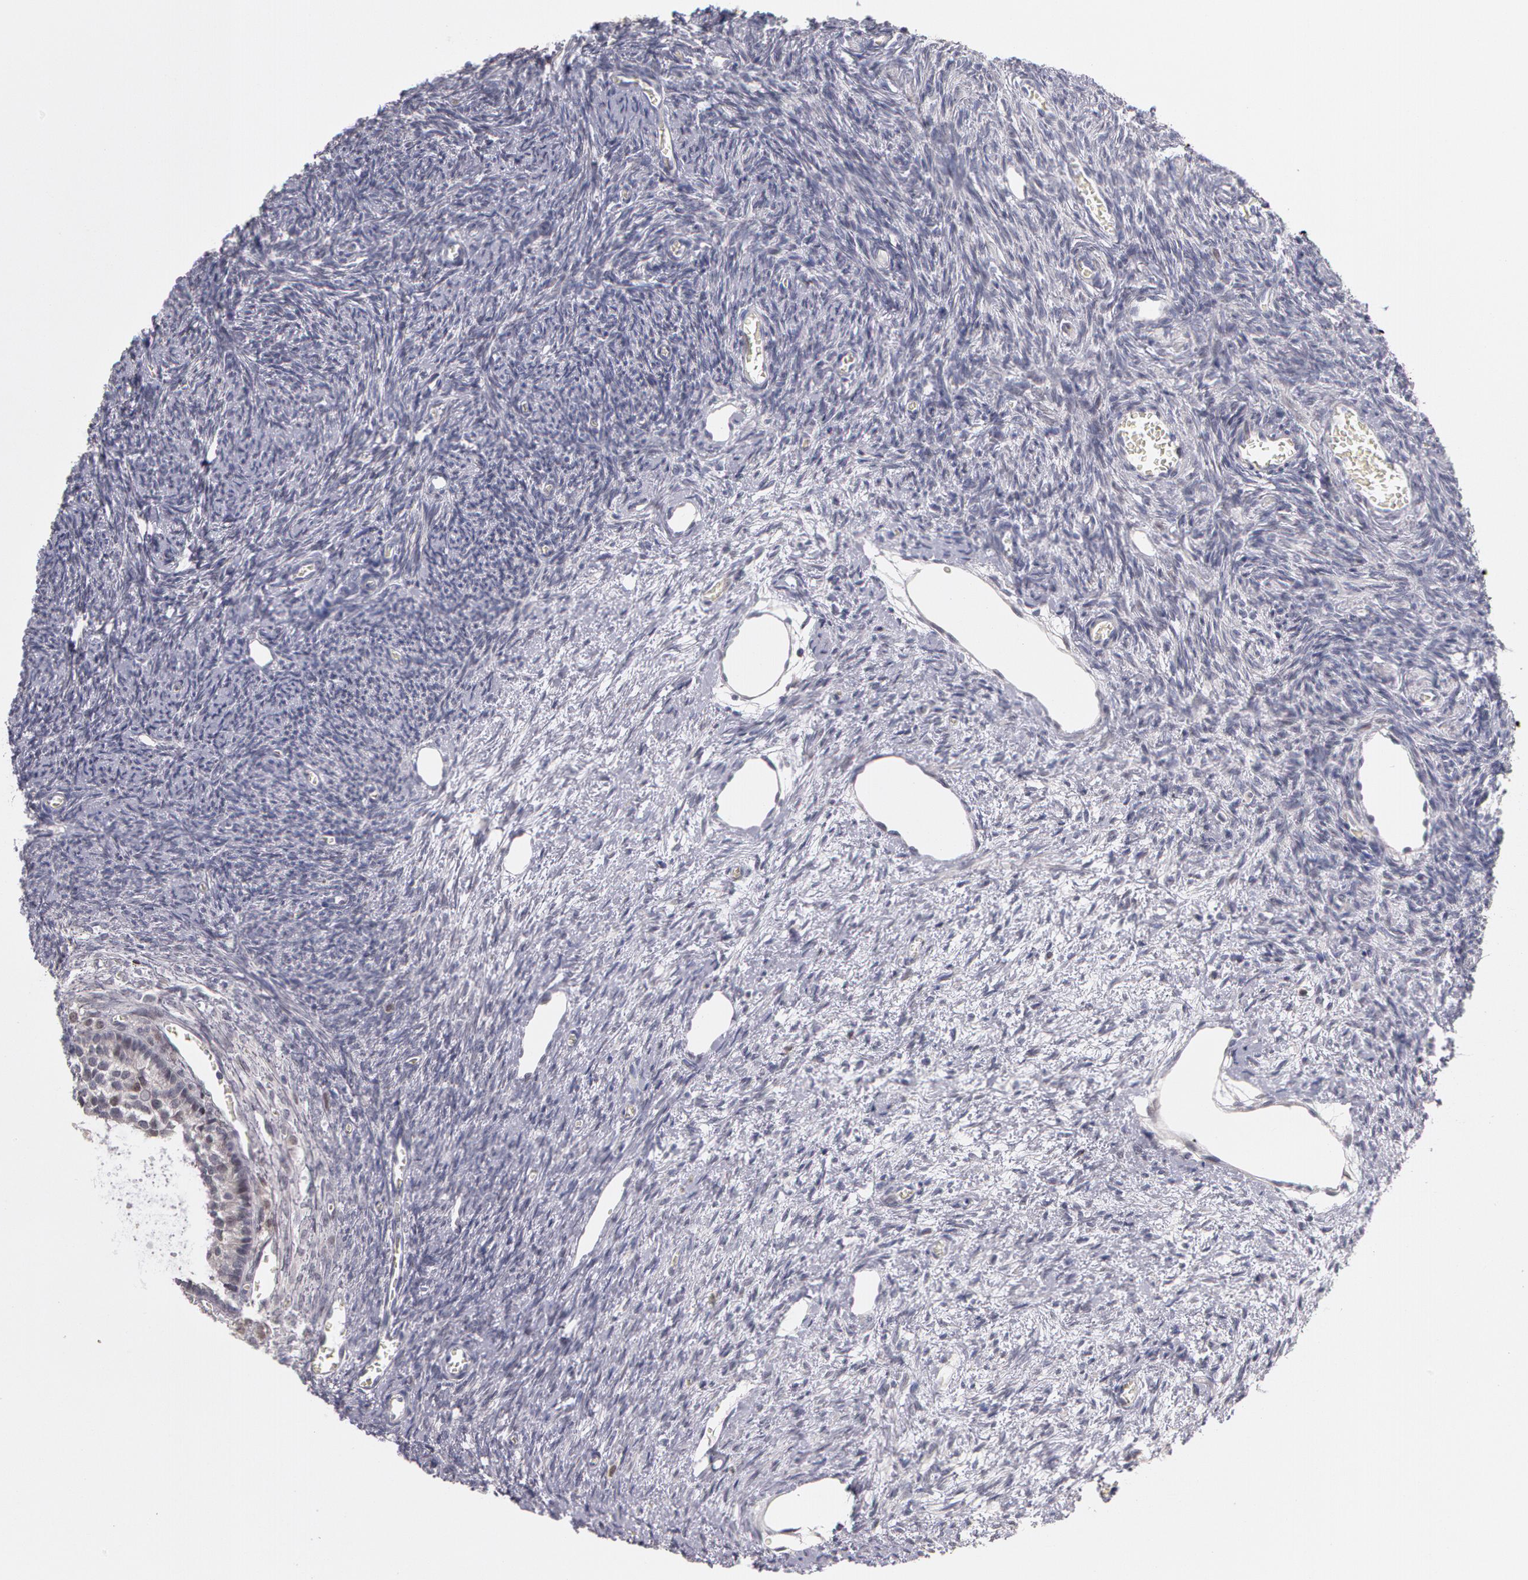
{"staining": {"intensity": "weak", "quantity": "<25%", "location": "nuclear"}, "tissue": "ovary", "cell_type": "Follicle cells", "image_type": "normal", "snomed": [{"axis": "morphology", "description": "Normal tissue, NOS"}, {"axis": "topography", "description": "Ovary"}], "caption": "DAB (3,3'-diaminobenzidine) immunohistochemical staining of unremarkable ovary reveals no significant expression in follicle cells.", "gene": "PRICKLE1", "patient": {"sex": "female", "age": 27}}